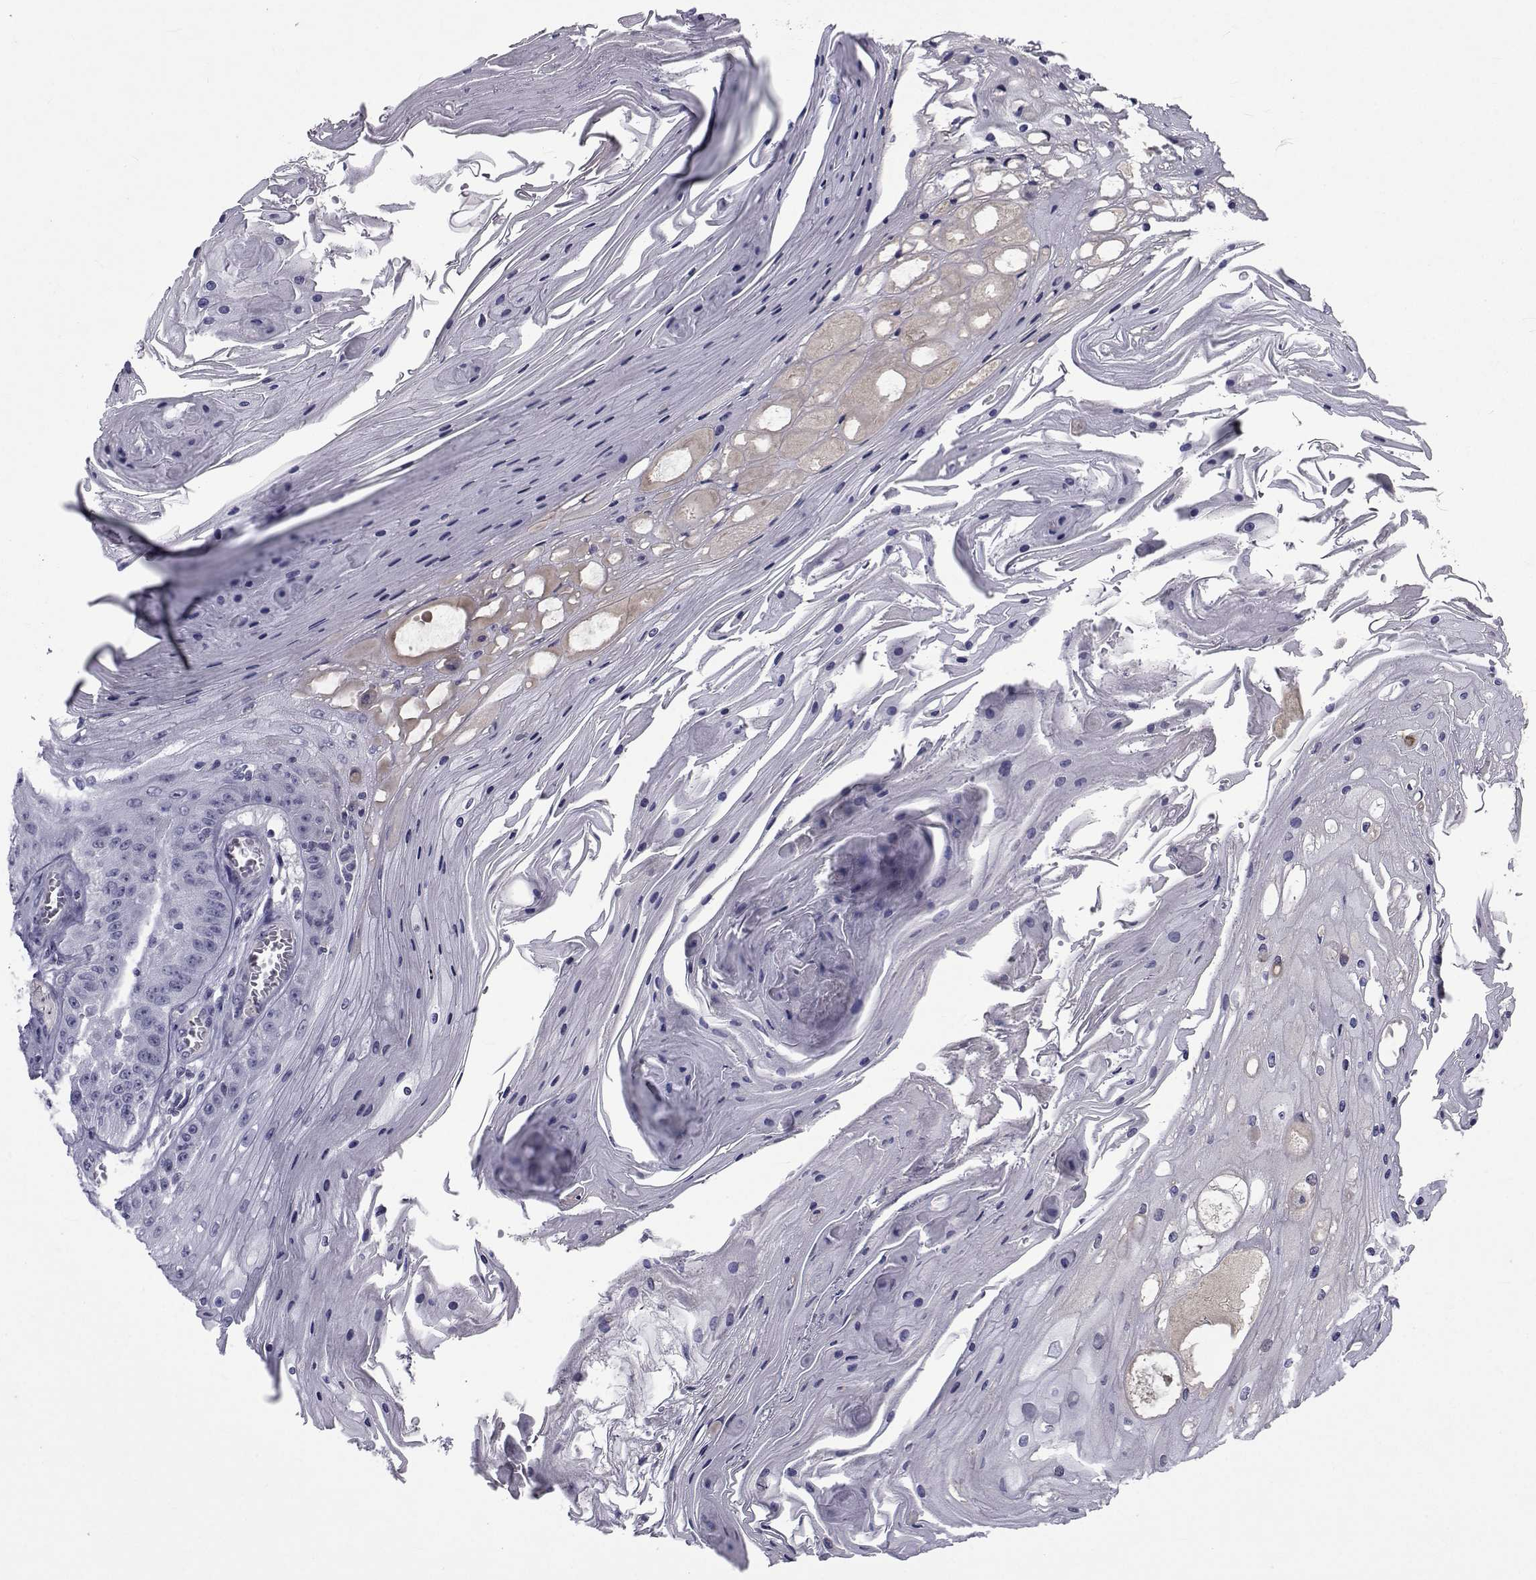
{"staining": {"intensity": "negative", "quantity": "none", "location": "none"}, "tissue": "skin cancer", "cell_type": "Tumor cells", "image_type": "cancer", "snomed": [{"axis": "morphology", "description": "Squamous cell carcinoma, NOS"}, {"axis": "topography", "description": "Skin"}], "caption": "Squamous cell carcinoma (skin) stained for a protein using IHC reveals no staining tumor cells.", "gene": "PAX2", "patient": {"sex": "male", "age": 70}}